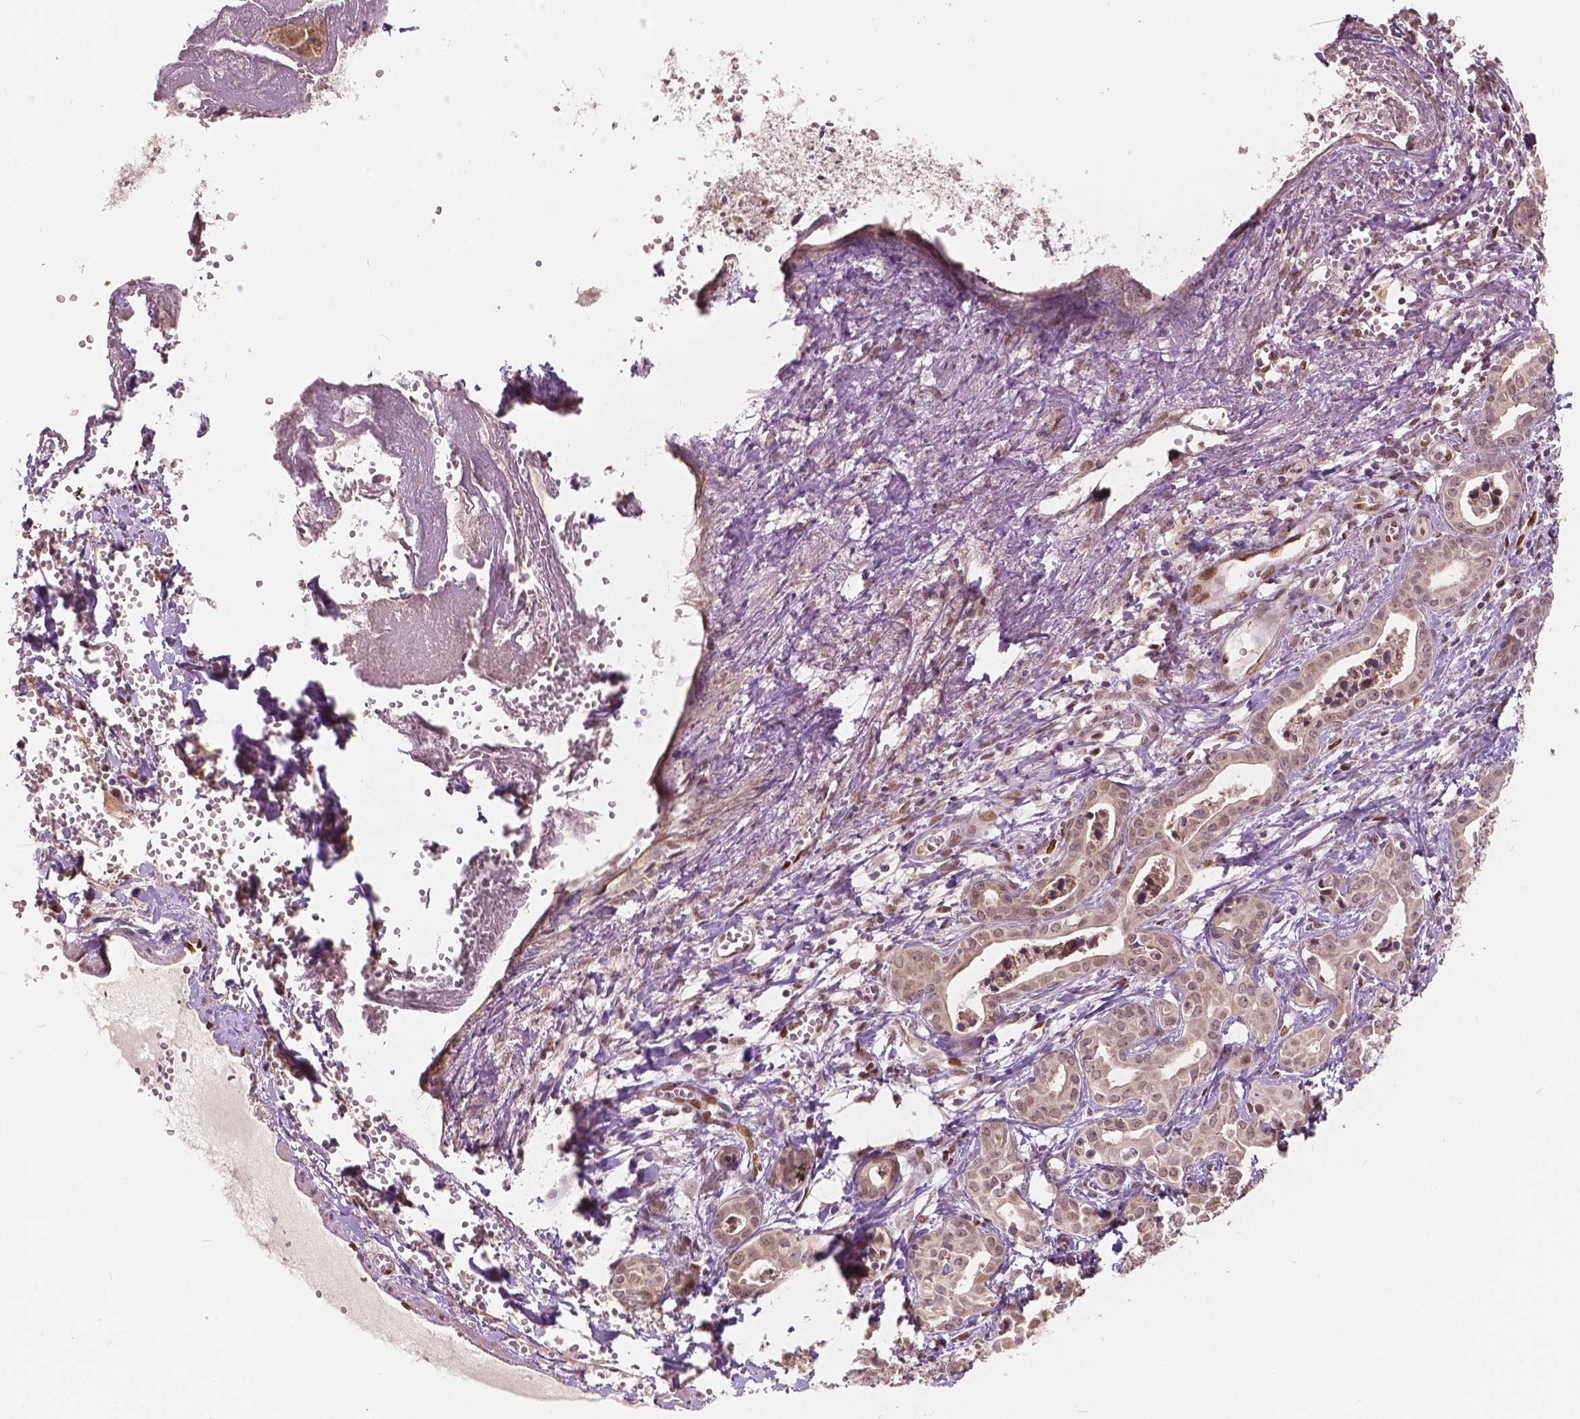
{"staining": {"intensity": "negative", "quantity": "none", "location": "none"}, "tissue": "liver cancer", "cell_type": "Tumor cells", "image_type": "cancer", "snomed": [{"axis": "morphology", "description": "Cholangiocarcinoma"}, {"axis": "topography", "description": "Liver"}], "caption": "Immunohistochemistry of liver cancer (cholangiocarcinoma) shows no expression in tumor cells.", "gene": "HMBOX1", "patient": {"sex": "female", "age": 65}}